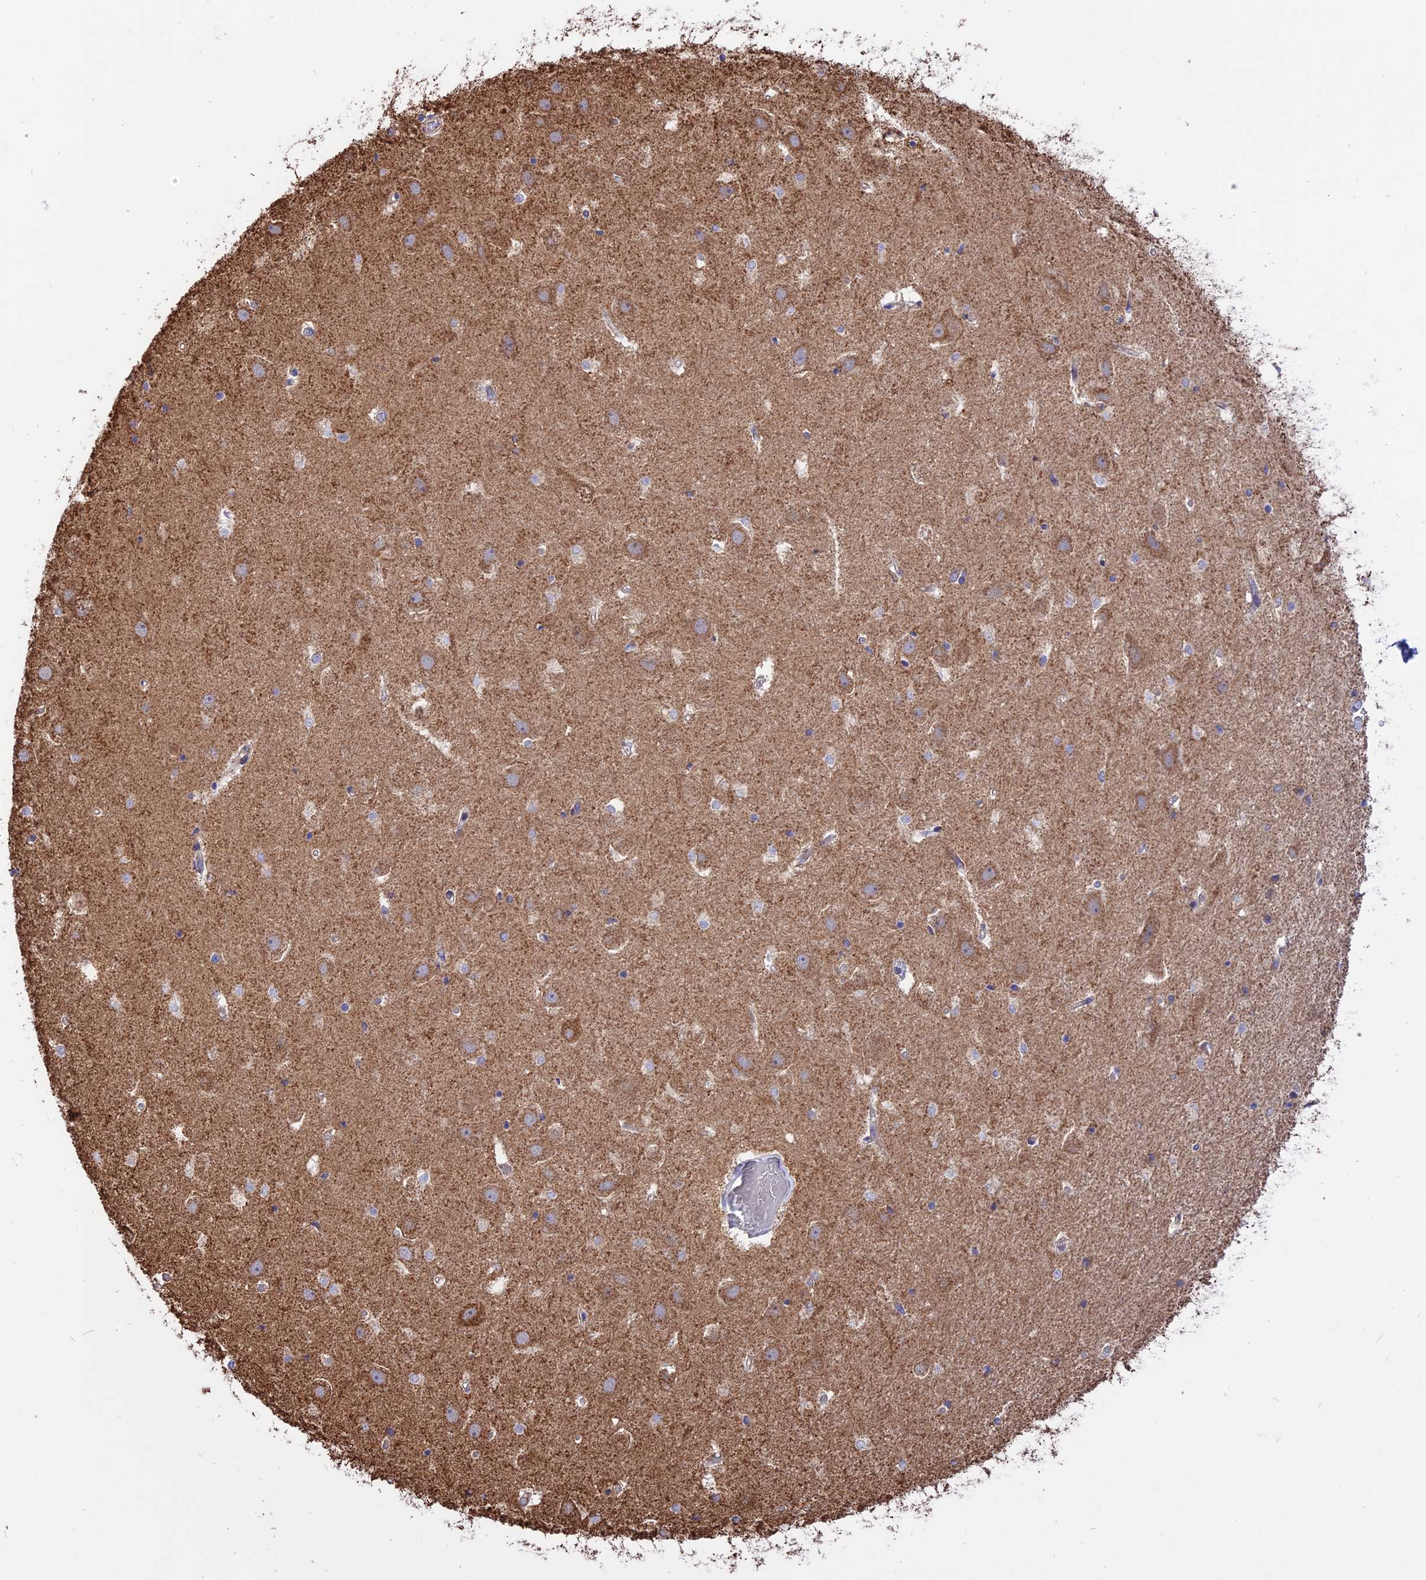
{"staining": {"intensity": "negative", "quantity": "none", "location": "none"}, "tissue": "hippocampus", "cell_type": "Glial cells", "image_type": "normal", "snomed": [{"axis": "morphology", "description": "Normal tissue, NOS"}, {"axis": "topography", "description": "Hippocampus"}], "caption": "Glial cells are negative for protein expression in benign human hippocampus. (Brightfield microscopy of DAB immunohistochemistry at high magnification).", "gene": "TTC4", "patient": {"sex": "female", "age": 52}}